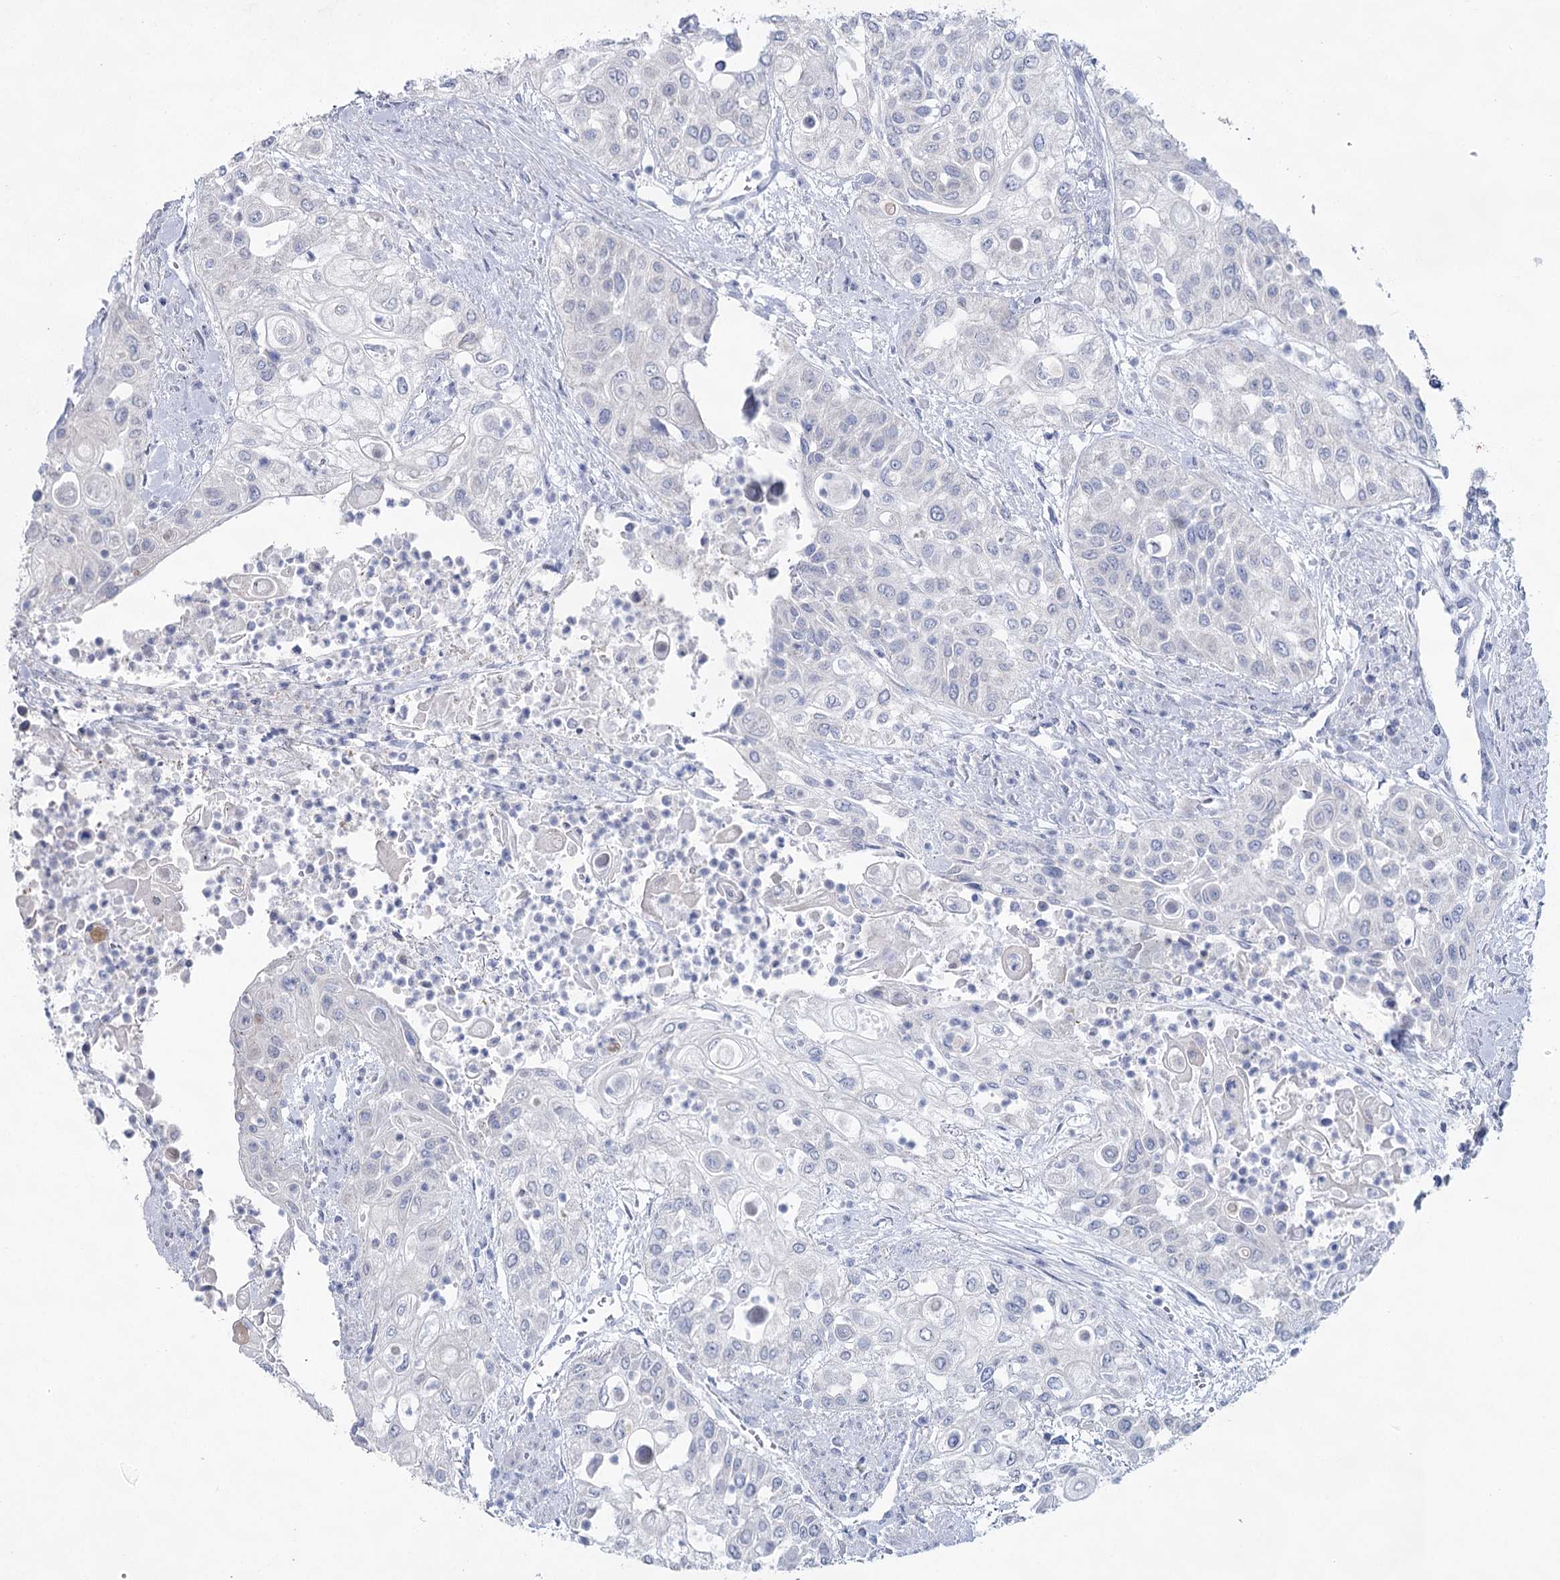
{"staining": {"intensity": "negative", "quantity": "none", "location": "none"}, "tissue": "urothelial cancer", "cell_type": "Tumor cells", "image_type": "cancer", "snomed": [{"axis": "morphology", "description": "Urothelial carcinoma, High grade"}, {"axis": "topography", "description": "Urinary bladder"}], "caption": "There is no significant staining in tumor cells of high-grade urothelial carcinoma.", "gene": "CCDC88A", "patient": {"sex": "female", "age": 79}}